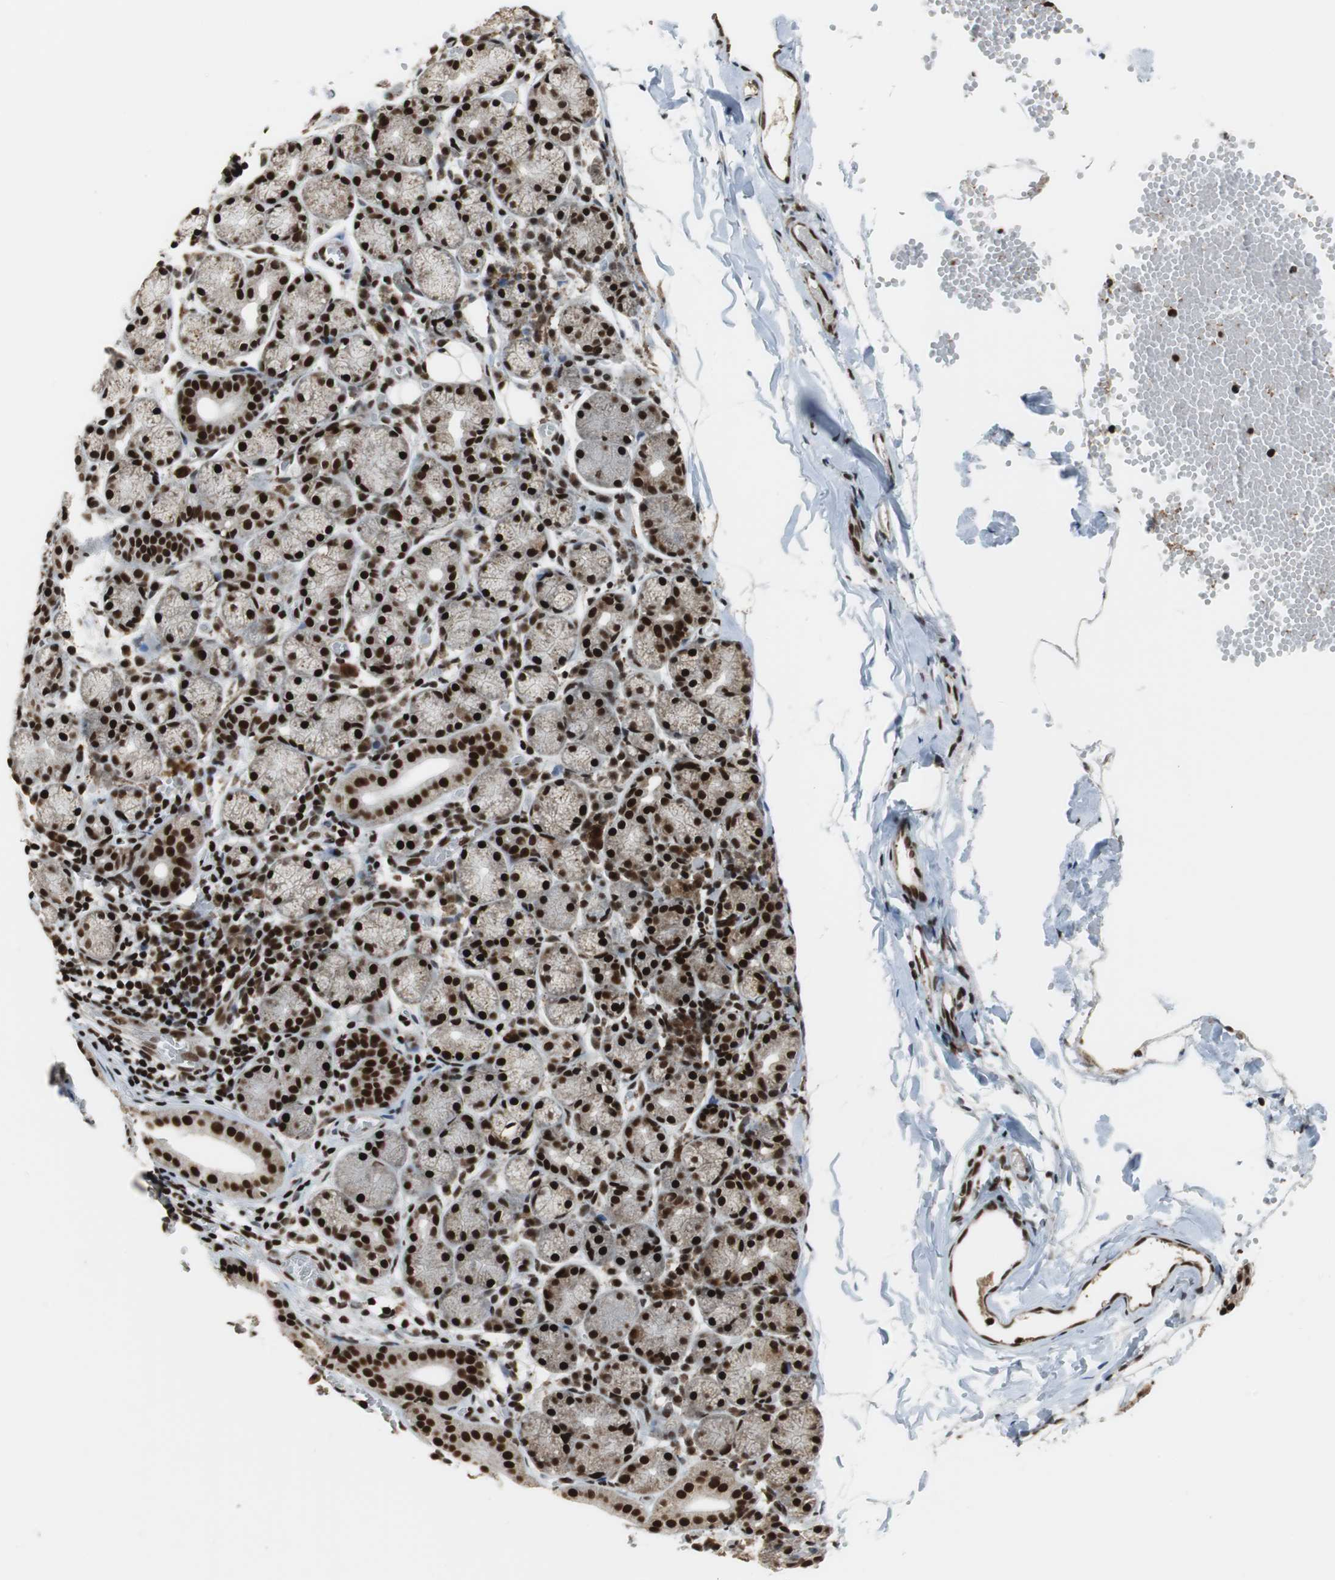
{"staining": {"intensity": "strong", "quantity": ">75%", "location": "nuclear"}, "tissue": "salivary gland", "cell_type": "Glandular cells", "image_type": "normal", "snomed": [{"axis": "morphology", "description": "Normal tissue, NOS"}, {"axis": "topography", "description": "Salivary gland"}], "caption": "IHC photomicrograph of normal salivary gland: human salivary gland stained using IHC demonstrates high levels of strong protein expression localized specifically in the nuclear of glandular cells, appearing as a nuclear brown color.", "gene": "HDAC1", "patient": {"sex": "female", "age": 24}}